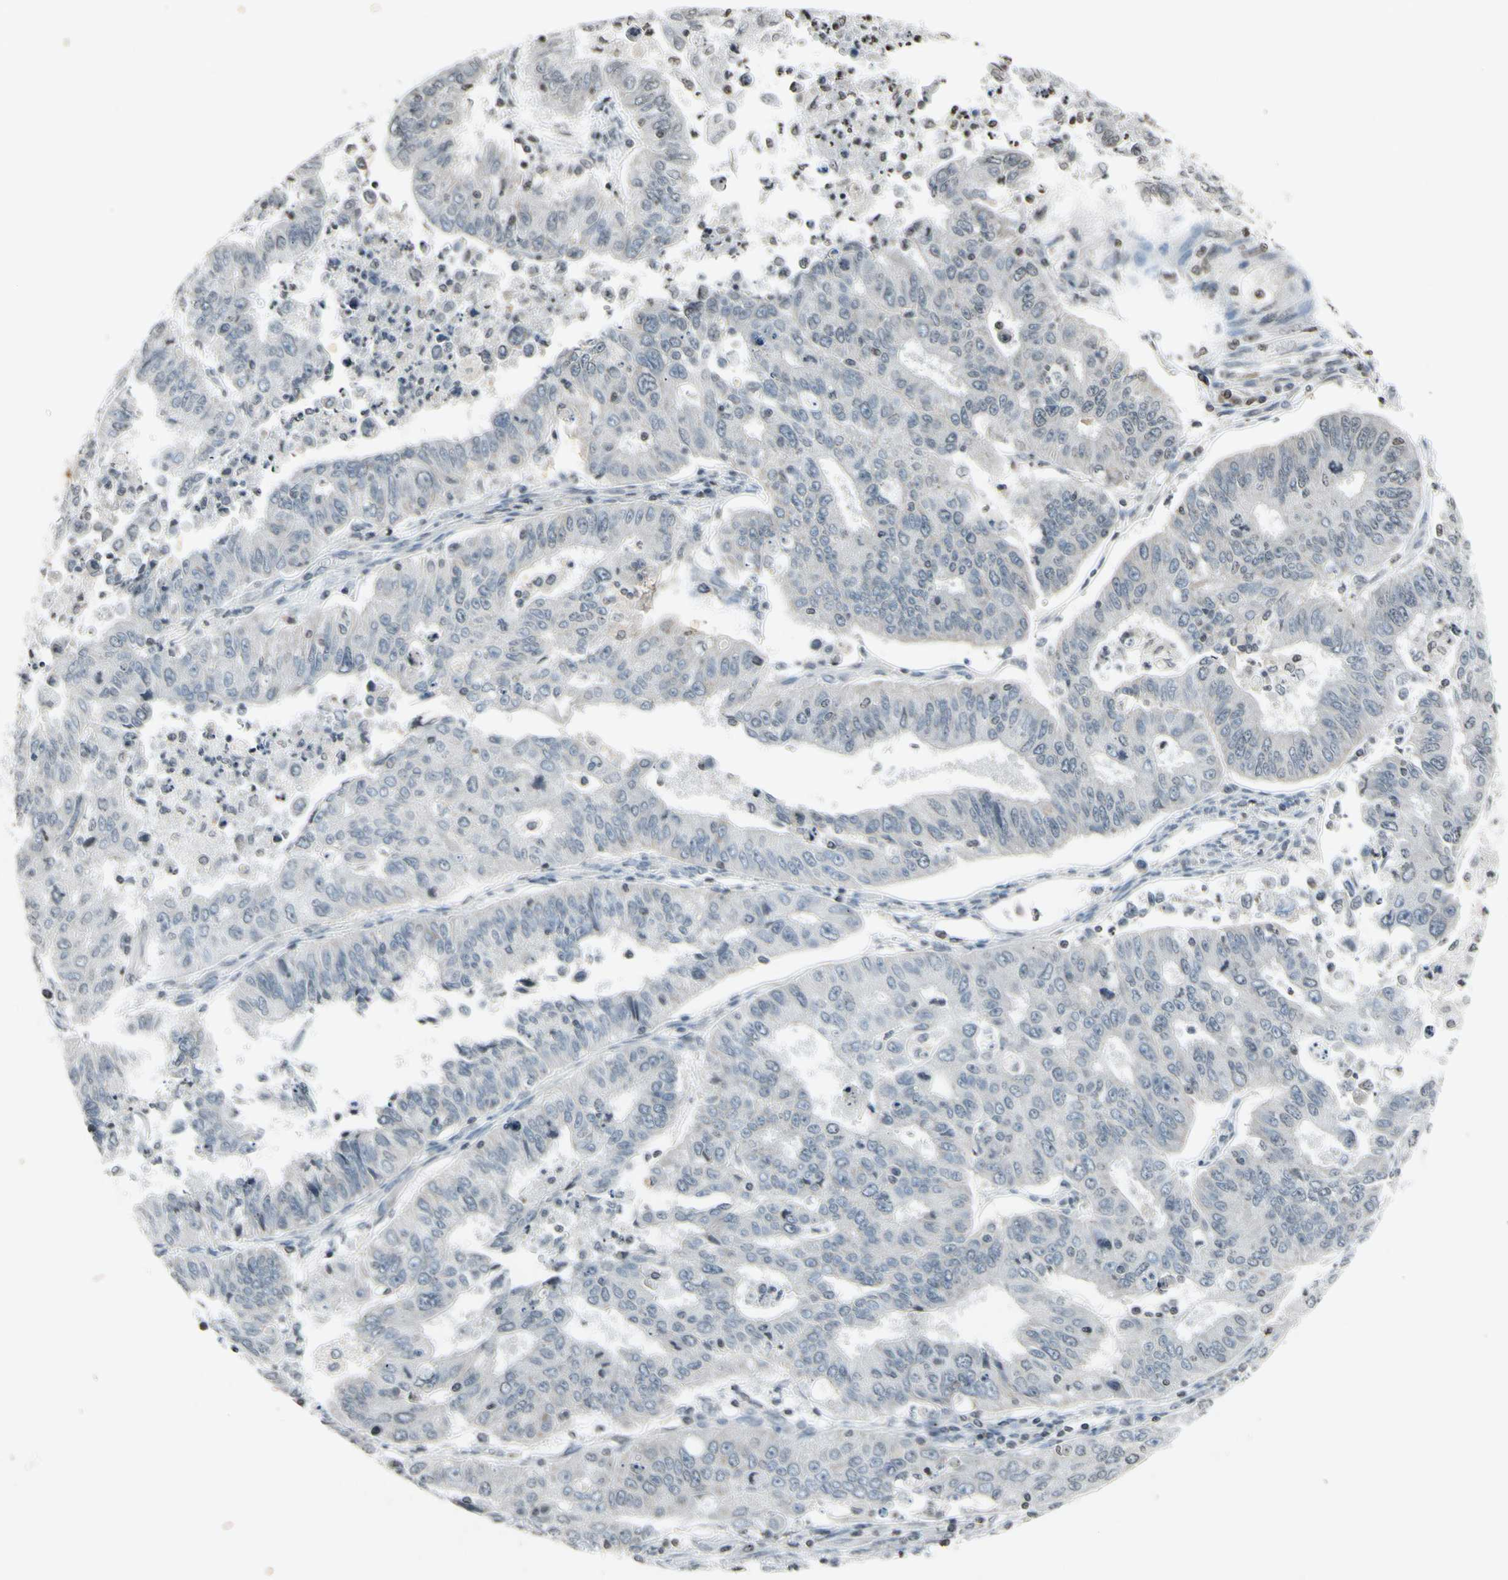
{"staining": {"intensity": "weak", "quantity": "25%-75%", "location": "cytoplasmic/membranous"}, "tissue": "endometrial cancer", "cell_type": "Tumor cells", "image_type": "cancer", "snomed": [{"axis": "morphology", "description": "Adenocarcinoma, NOS"}, {"axis": "topography", "description": "Endometrium"}], "caption": "IHC (DAB (3,3'-diaminobenzidine)) staining of human endometrial cancer demonstrates weak cytoplasmic/membranous protein positivity in about 25%-75% of tumor cells. The staining is performed using DAB (3,3'-diaminobenzidine) brown chromogen to label protein expression. The nuclei are counter-stained blue using hematoxylin.", "gene": "CLDN11", "patient": {"sex": "female", "age": 42}}